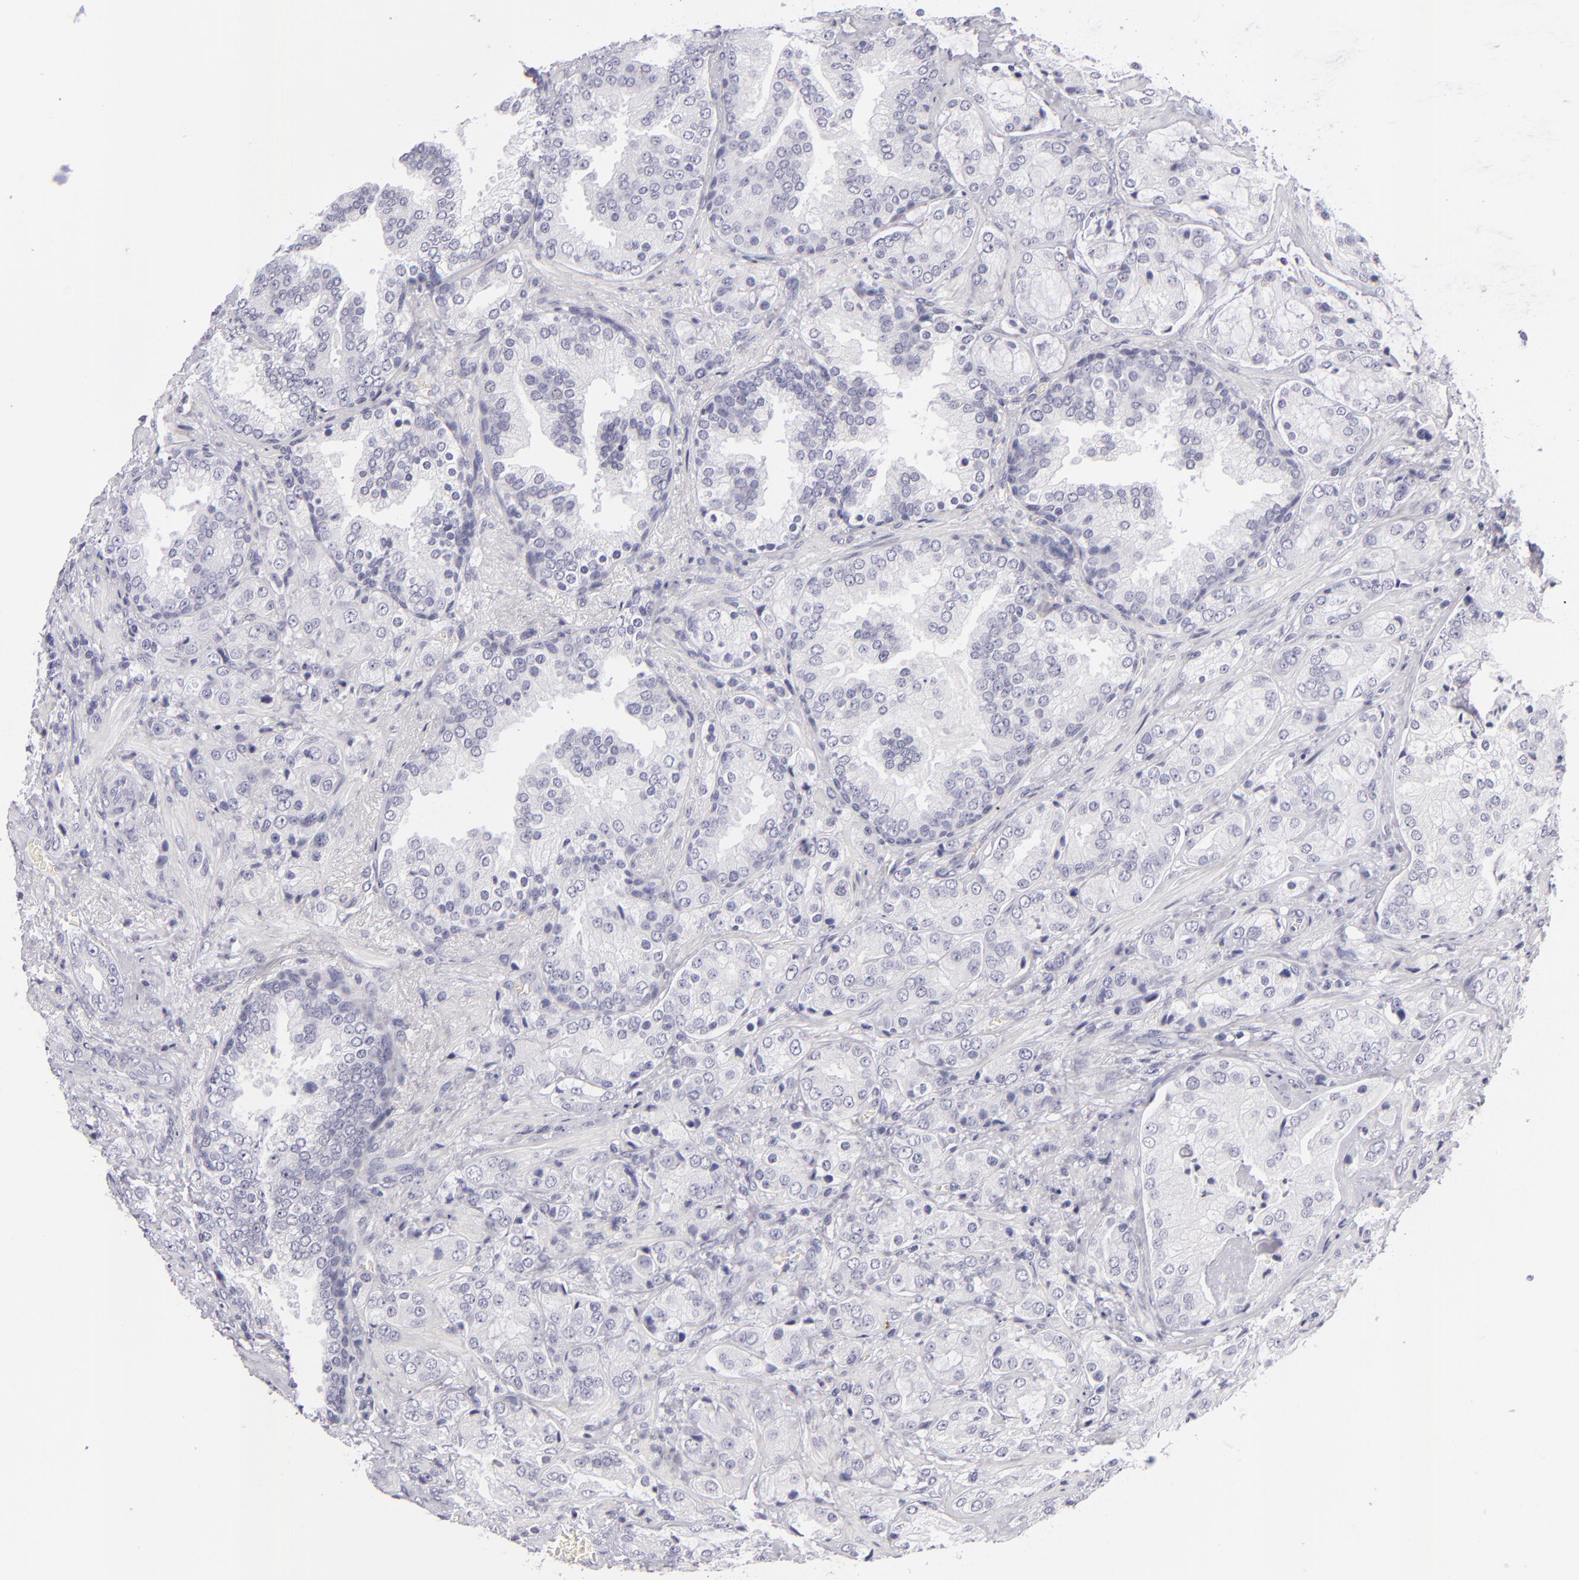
{"staining": {"intensity": "negative", "quantity": "none", "location": "none"}, "tissue": "prostate cancer", "cell_type": "Tumor cells", "image_type": "cancer", "snomed": [{"axis": "morphology", "description": "Adenocarcinoma, Medium grade"}, {"axis": "topography", "description": "Prostate"}], "caption": "Immunohistochemistry of human prostate medium-grade adenocarcinoma demonstrates no staining in tumor cells.", "gene": "VIL1", "patient": {"sex": "male", "age": 70}}